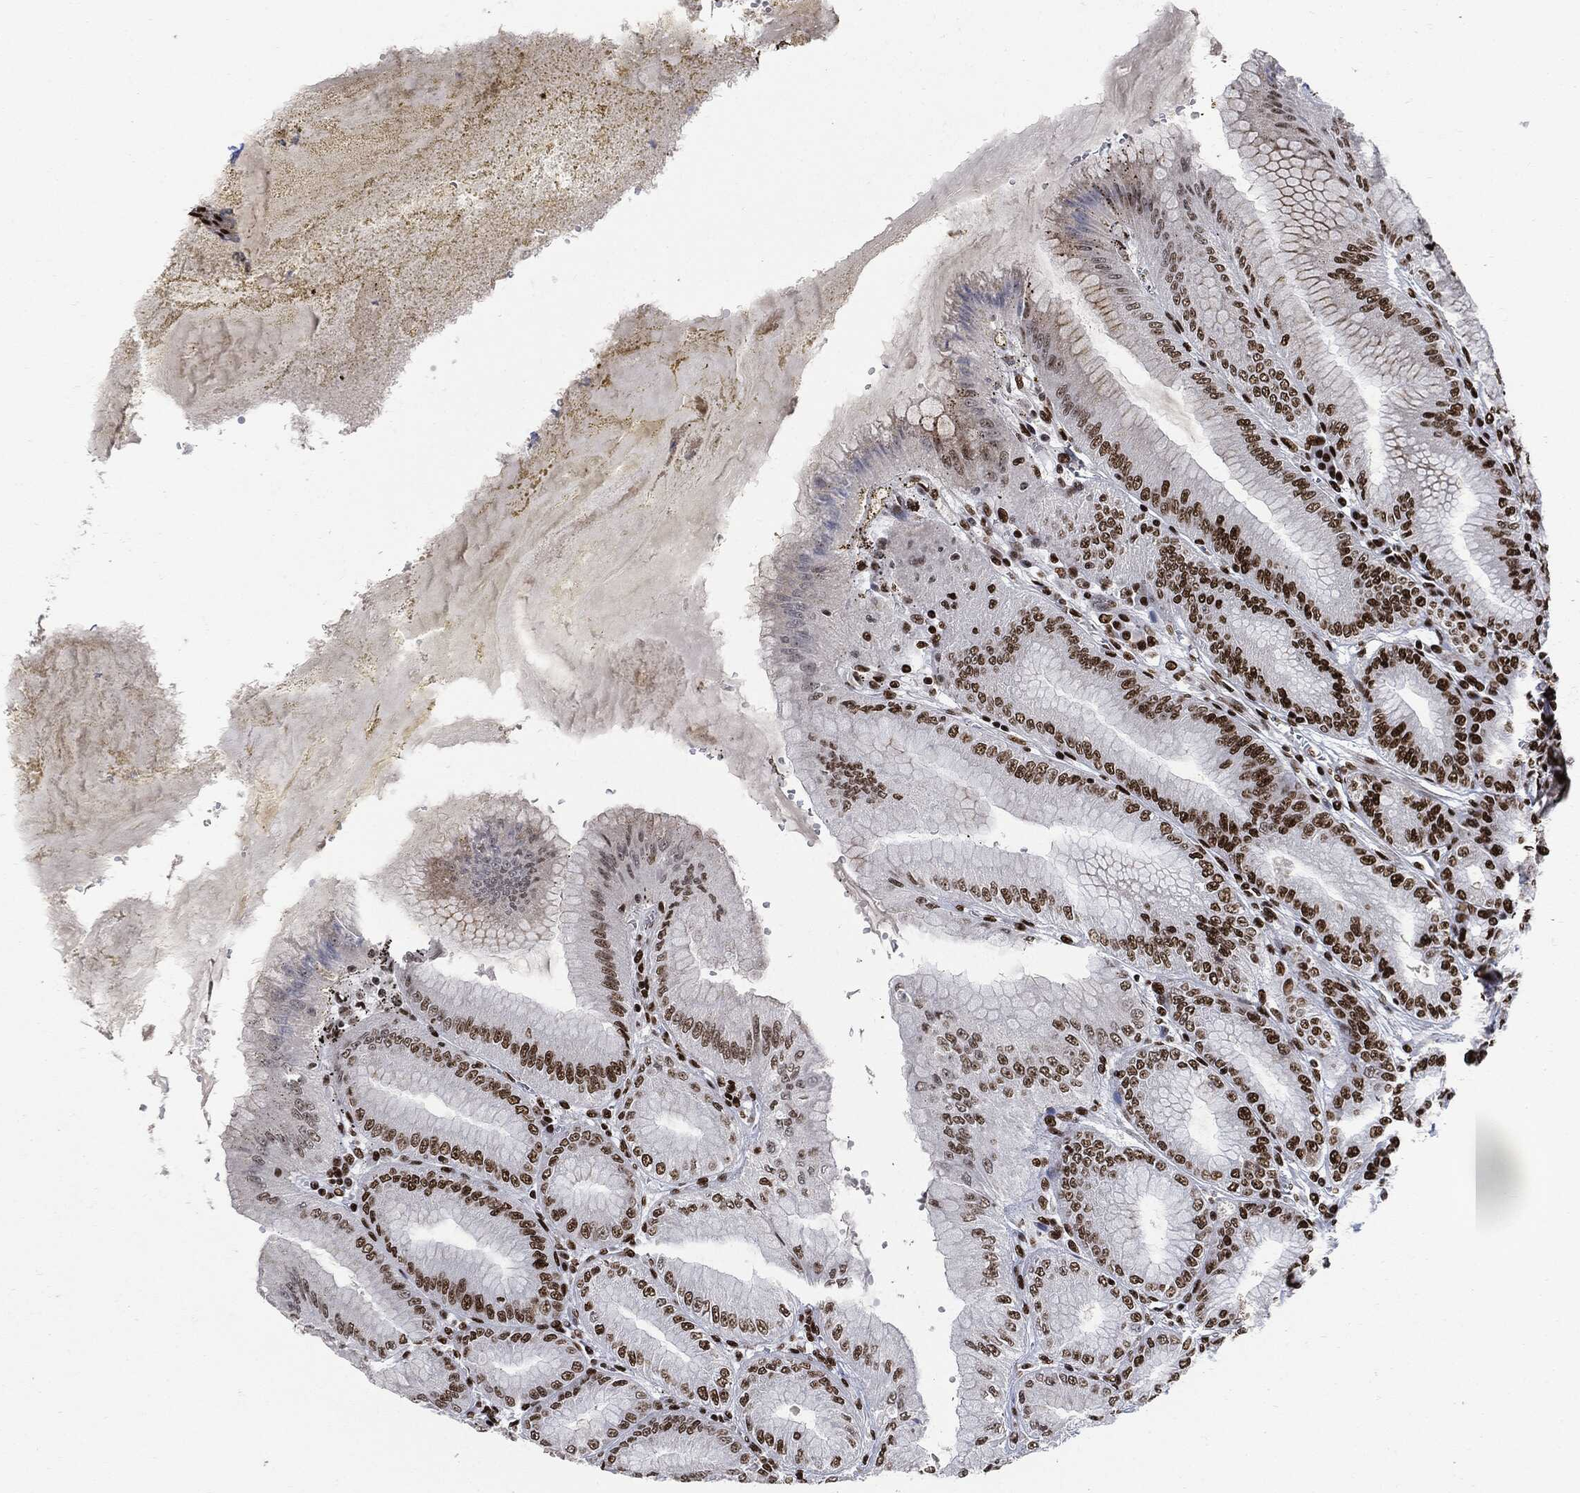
{"staining": {"intensity": "strong", "quantity": ">75%", "location": "nuclear"}, "tissue": "stomach", "cell_type": "Glandular cells", "image_type": "normal", "snomed": [{"axis": "morphology", "description": "Normal tissue, NOS"}, {"axis": "topography", "description": "Stomach"}], "caption": "This micrograph displays immunohistochemistry staining of normal human stomach, with high strong nuclear staining in approximately >75% of glandular cells.", "gene": "RECQL", "patient": {"sex": "male", "age": 71}}